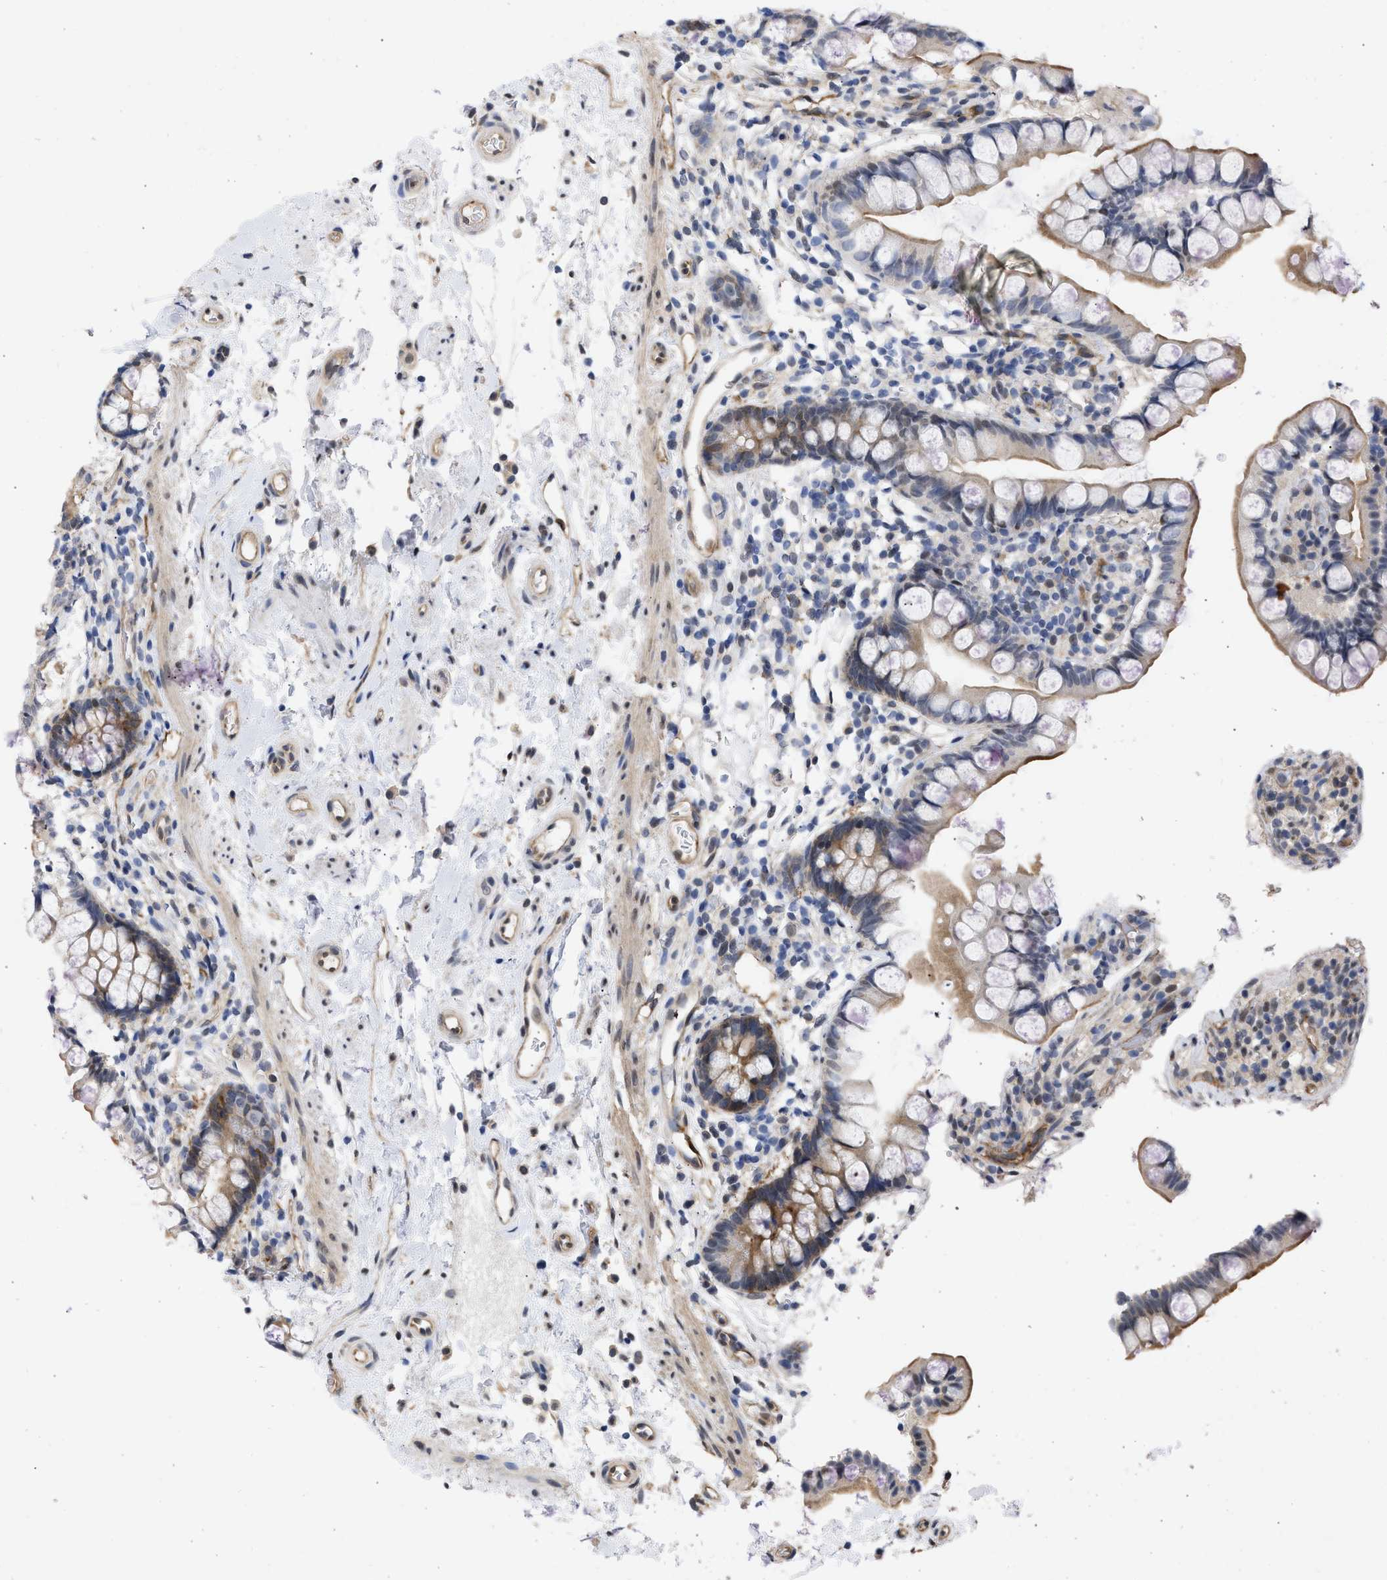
{"staining": {"intensity": "moderate", "quantity": "25%-75%", "location": "cytoplasmic/membranous"}, "tissue": "small intestine", "cell_type": "Glandular cells", "image_type": "normal", "snomed": [{"axis": "morphology", "description": "Normal tissue, NOS"}, {"axis": "topography", "description": "Small intestine"}], "caption": "Immunohistochemistry (DAB) staining of unremarkable small intestine shows moderate cytoplasmic/membranous protein positivity in approximately 25%-75% of glandular cells.", "gene": "THRA", "patient": {"sex": "female", "age": 84}}